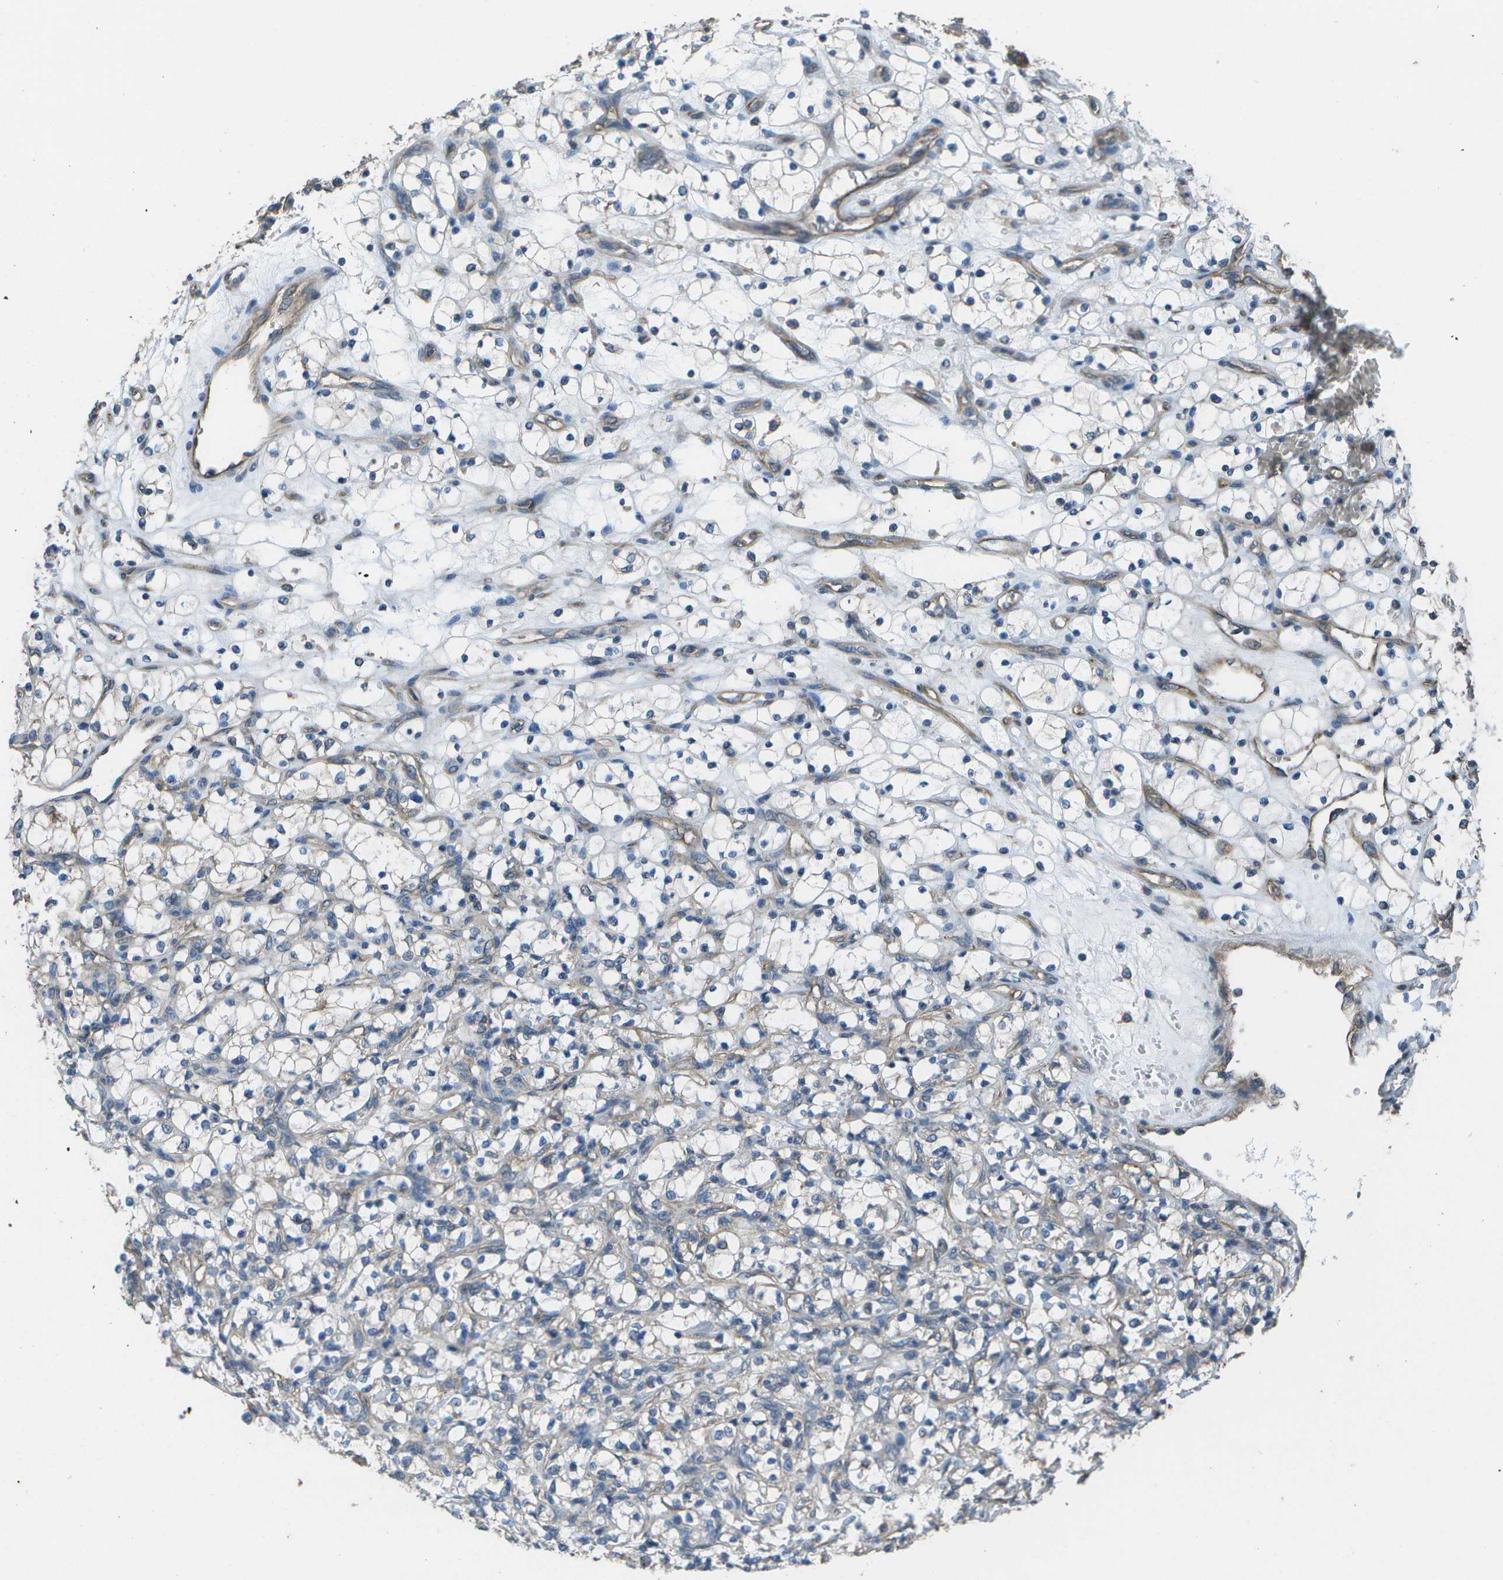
{"staining": {"intensity": "moderate", "quantity": "25%-75%", "location": "cytoplasmic/membranous"}, "tissue": "renal cancer", "cell_type": "Tumor cells", "image_type": "cancer", "snomed": [{"axis": "morphology", "description": "Adenocarcinoma, NOS"}, {"axis": "topography", "description": "Kidney"}], "caption": "Brown immunohistochemical staining in human adenocarcinoma (renal) demonstrates moderate cytoplasmic/membranous staining in approximately 25%-75% of tumor cells. (IHC, brightfield microscopy, high magnification).", "gene": "CLNS1A", "patient": {"sex": "female", "age": 69}}